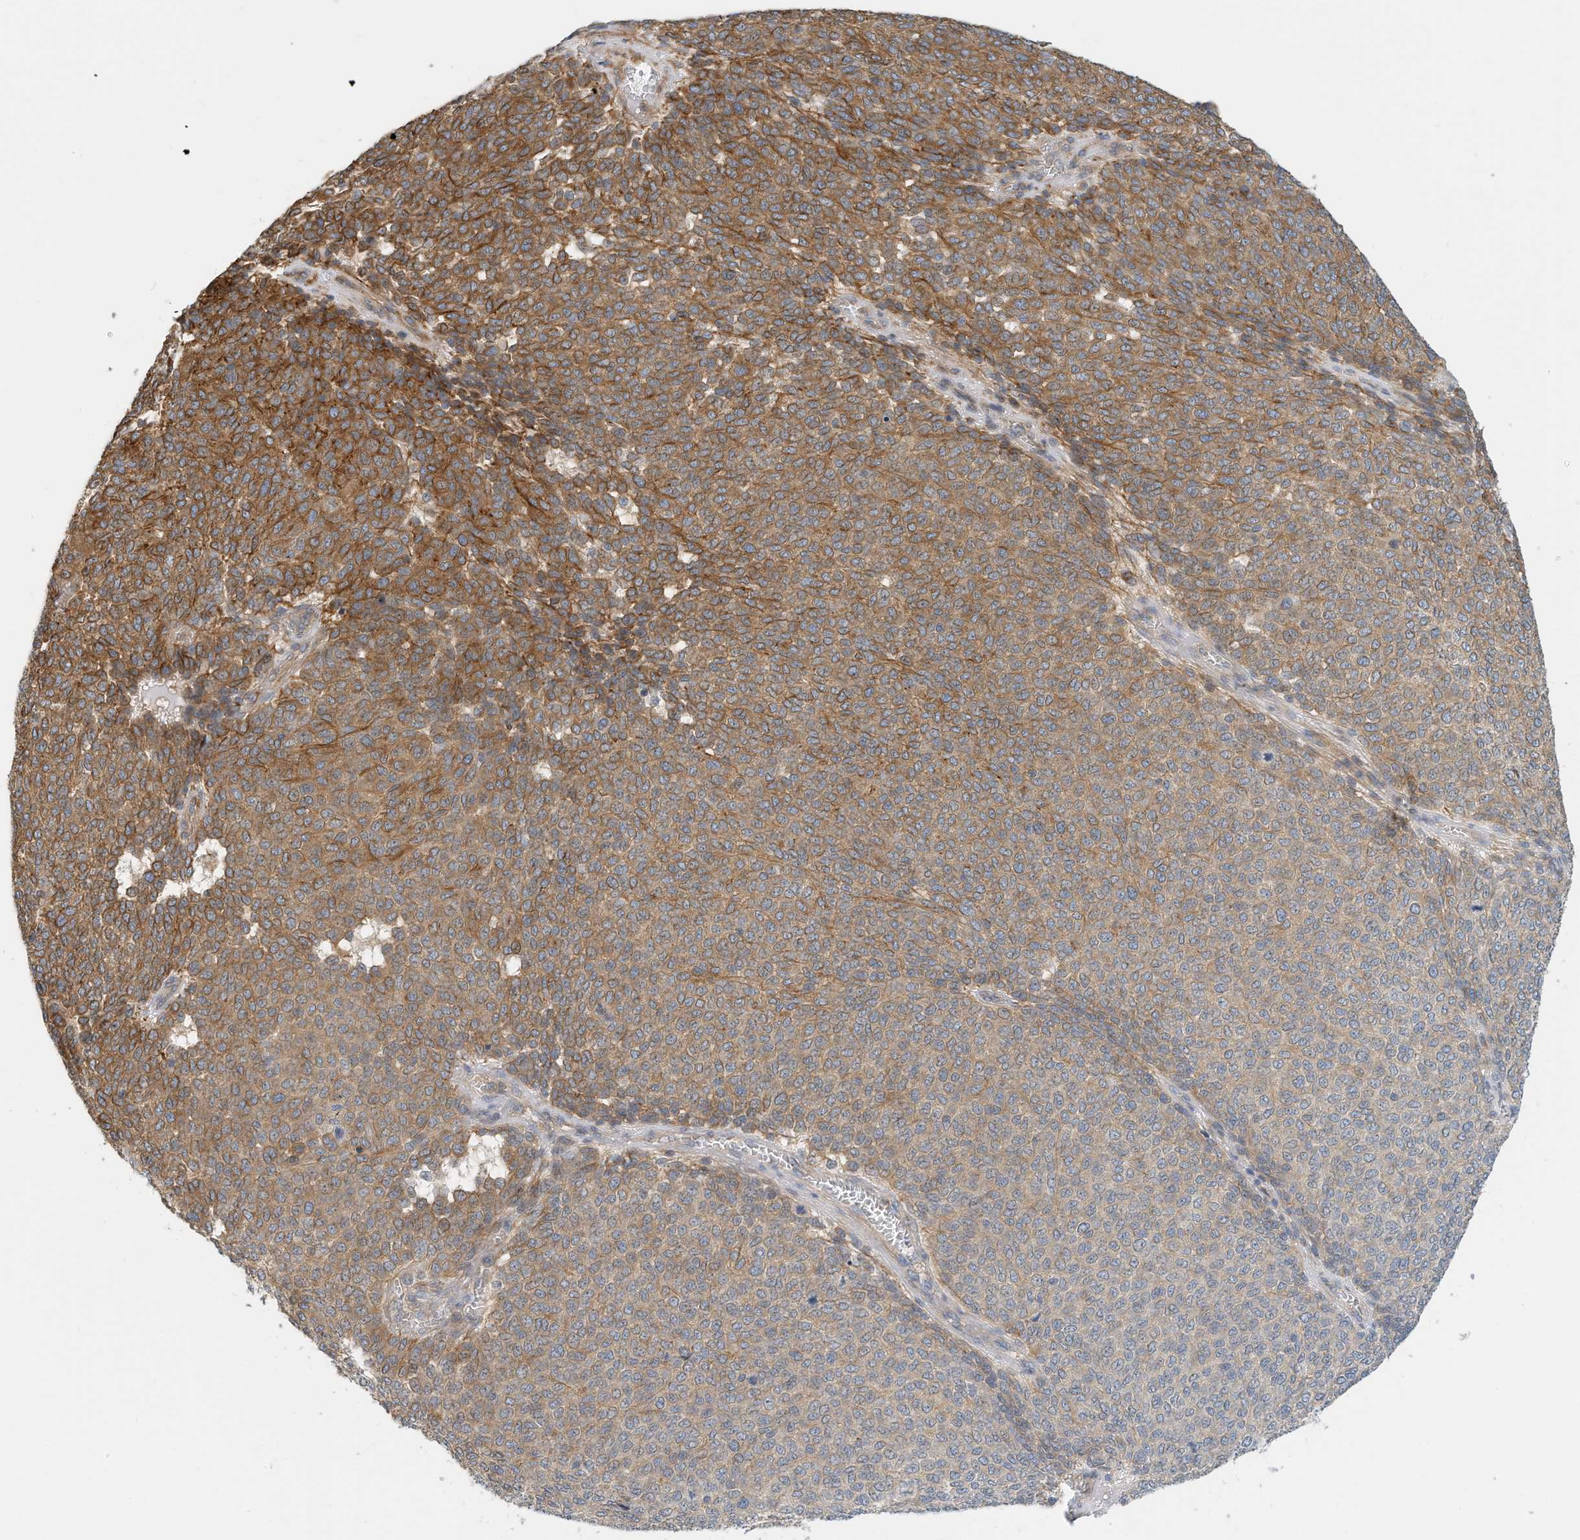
{"staining": {"intensity": "moderate", "quantity": "25%-75%", "location": "cytoplasmic/membranous"}, "tissue": "melanoma", "cell_type": "Tumor cells", "image_type": "cancer", "snomed": [{"axis": "morphology", "description": "Malignant melanoma, NOS"}, {"axis": "topography", "description": "Skin"}], "caption": "The photomicrograph shows immunohistochemical staining of malignant melanoma. There is moderate cytoplasmic/membranous staining is seen in approximately 25%-75% of tumor cells.", "gene": "MICAL1", "patient": {"sex": "male", "age": 49}}